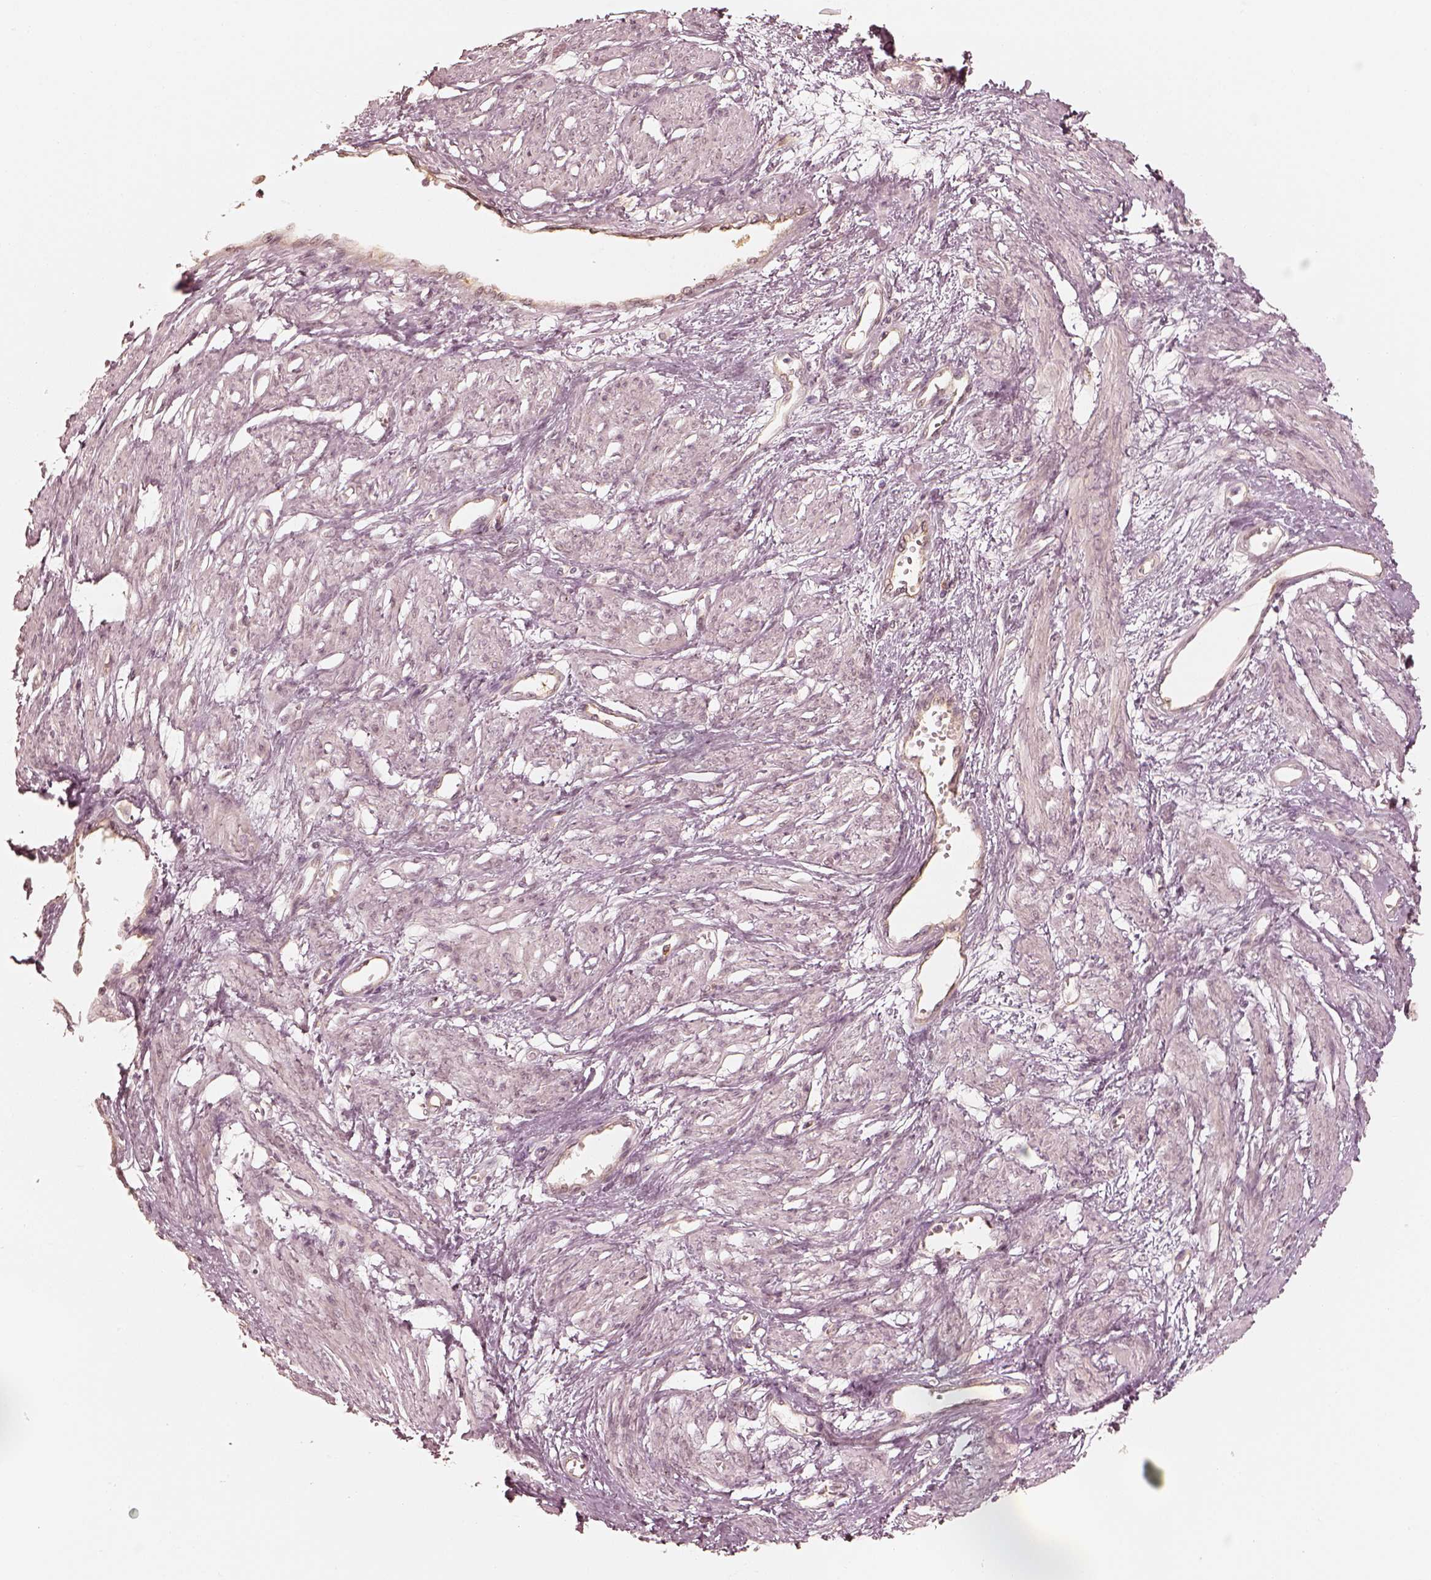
{"staining": {"intensity": "negative", "quantity": "none", "location": "none"}, "tissue": "smooth muscle", "cell_type": "Smooth muscle cells", "image_type": "normal", "snomed": [{"axis": "morphology", "description": "Normal tissue, NOS"}, {"axis": "topography", "description": "Smooth muscle"}, {"axis": "topography", "description": "Uterus"}], "caption": "DAB immunohistochemical staining of unremarkable smooth muscle displays no significant positivity in smooth muscle cells. (DAB (3,3'-diaminobenzidine) IHC with hematoxylin counter stain).", "gene": "GORASP2", "patient": {"sex": "female", "age": 39}}